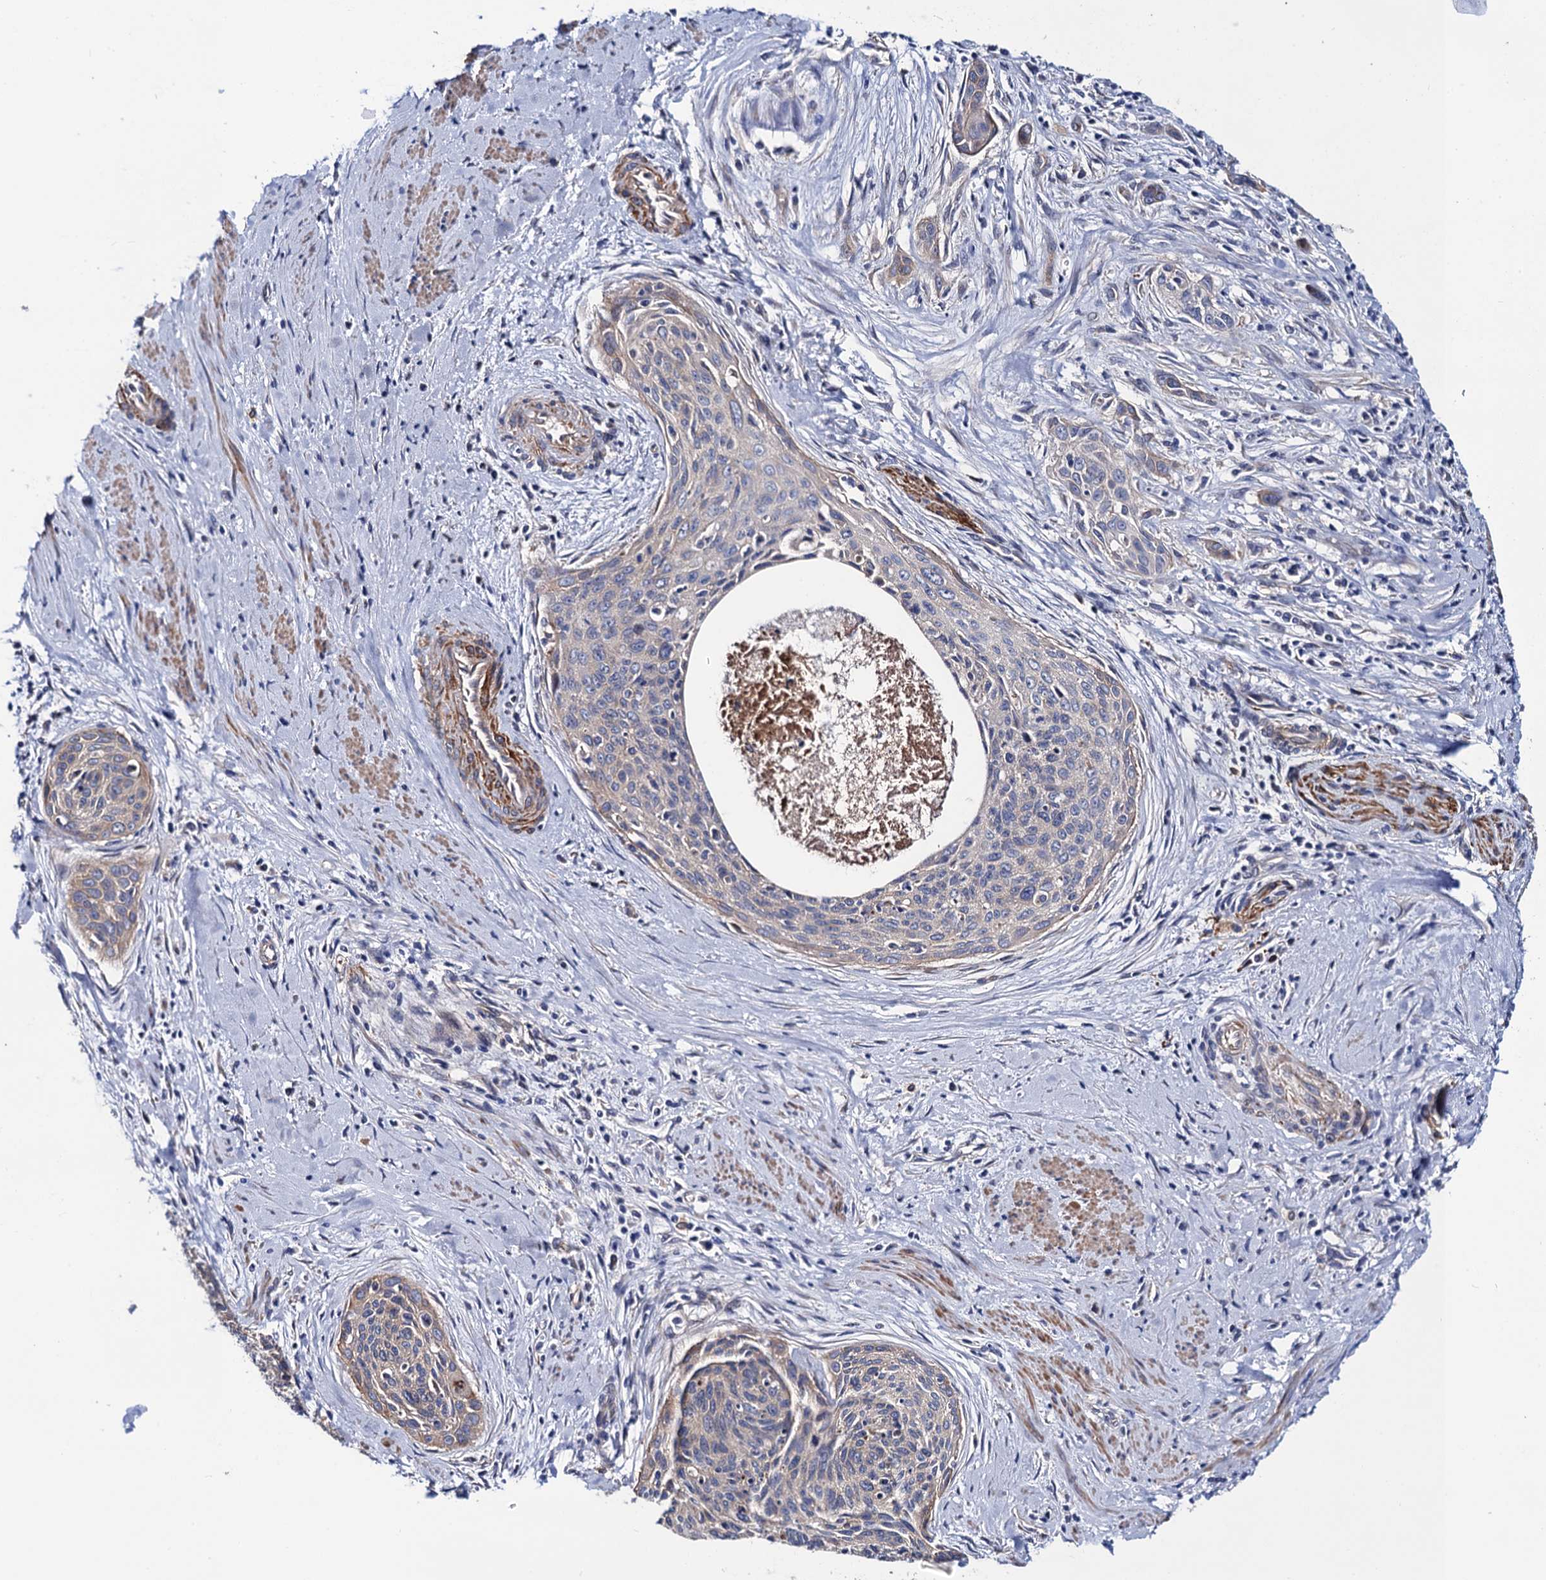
{"staining": {"intensity": "weak", "quantity": "<25%", "location": "cytoplasmic/membranous"}, "tissue": "cervical cancer", "cell_type": "Tumor cells", "image_type": "cancer", "snomed": [{"axis": "morphology", "description": "Squamous cell carcinoma, NOS"}, {"axis": "topography", "description": "Cervix"}], "caption": "Tumor cells are negative for brown protein staining in cervical squamous cell carcinoma.", "gene": "ZDHHC18", "patient": {"sex": "female", "age": 55}}